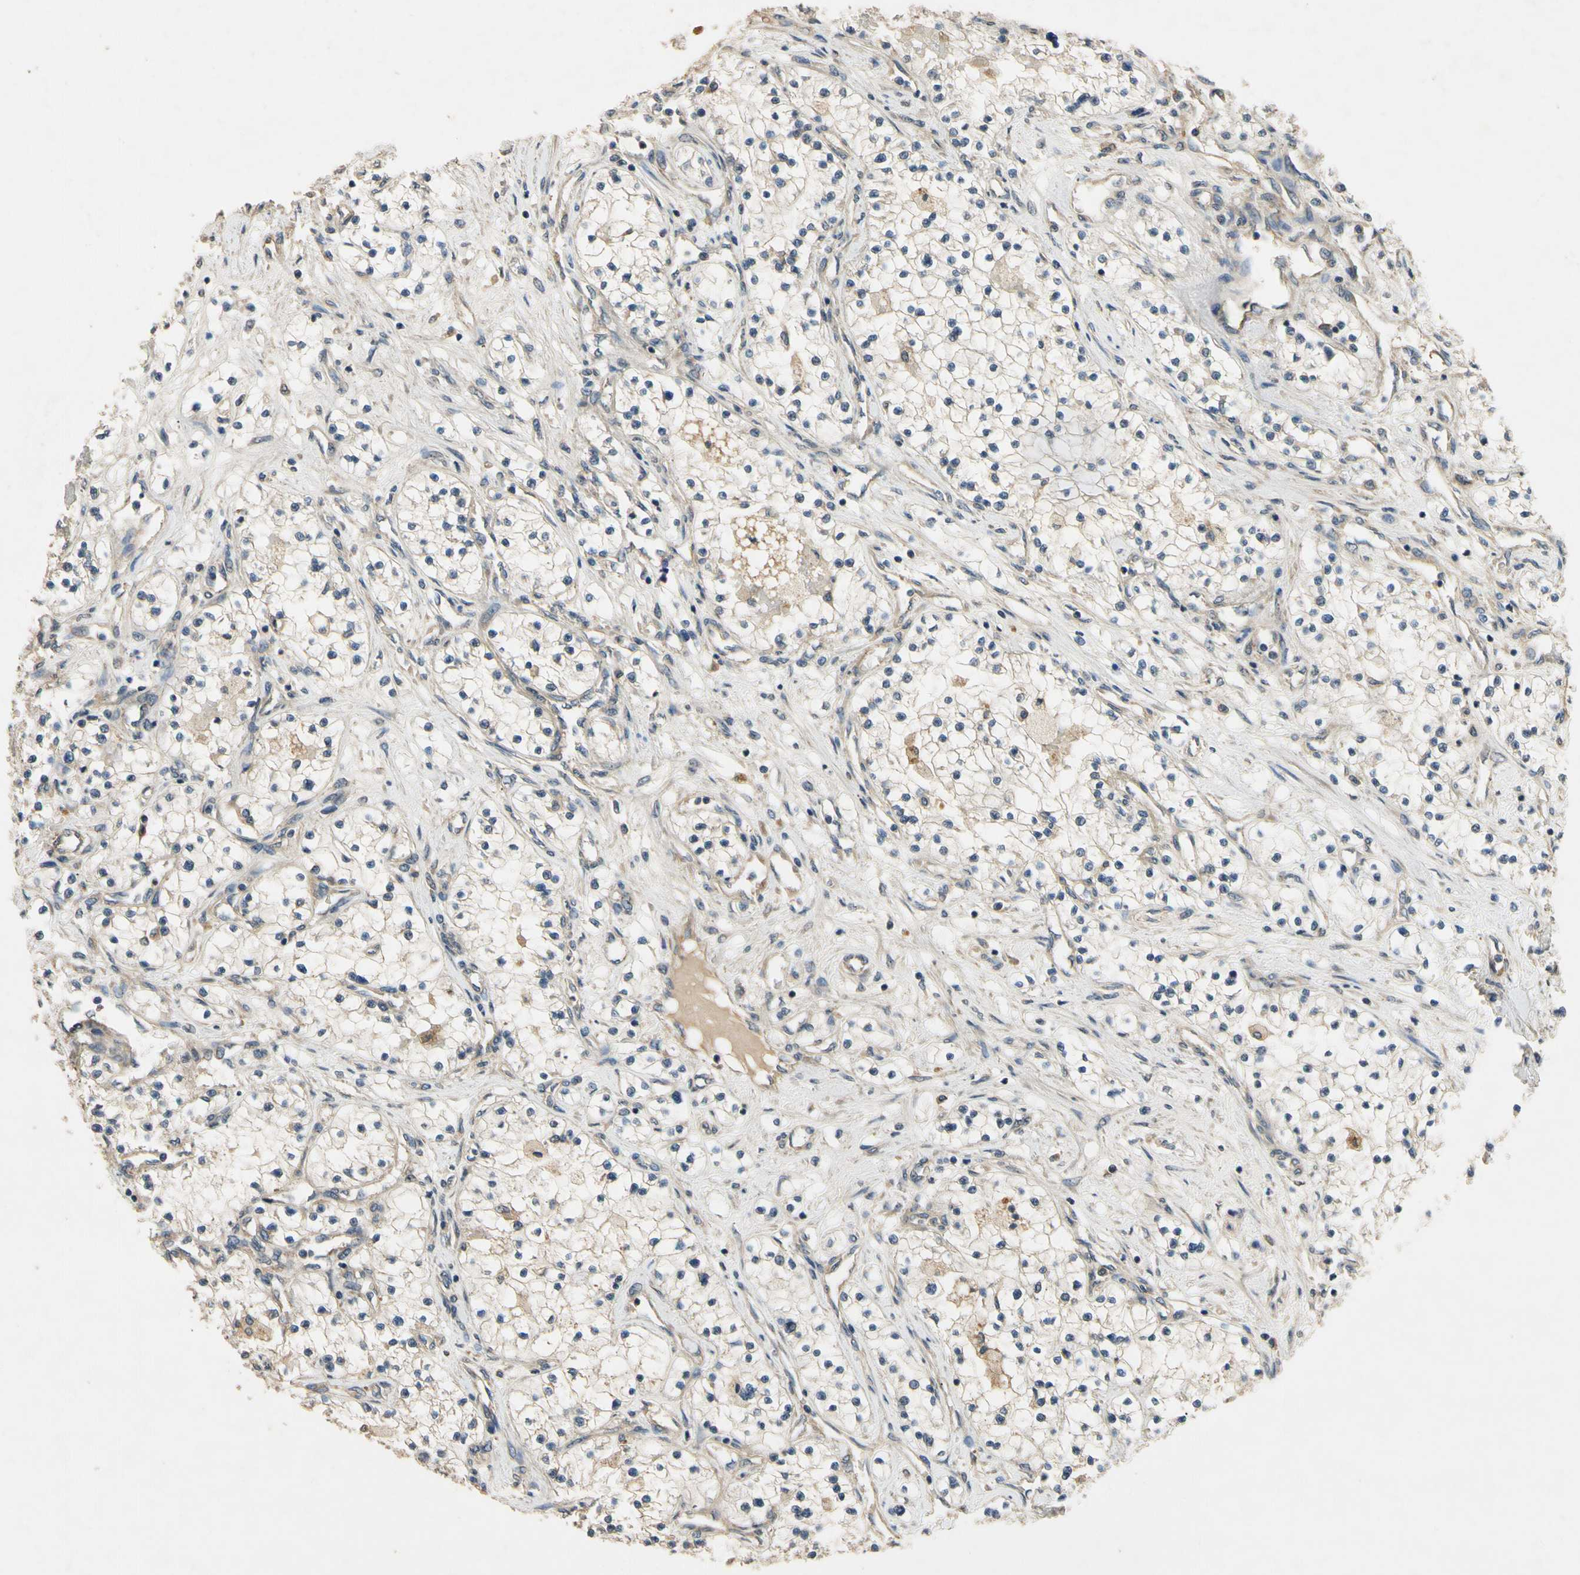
{"staining": {"intensity": "weak", "quantity": "<25%", "location": "cytoplasmic/membranous"}, "tissue": "renal cancer", "cell_type": "Tumor cells", "image_type": "cancer", "snomed": [{"axis": "morphology", "description": "Adenocarcinoma, NOS"}, {"axis": "topography", "description": "Kidney"}], "caption": "Immunohistochemistry image of human renal cancer (adenocarcinoma) stained for a protein (brown), which displays no expression in tumor cells.", "gene": "ALKBH3", "patient": {"sex": "male", "age": 68}}